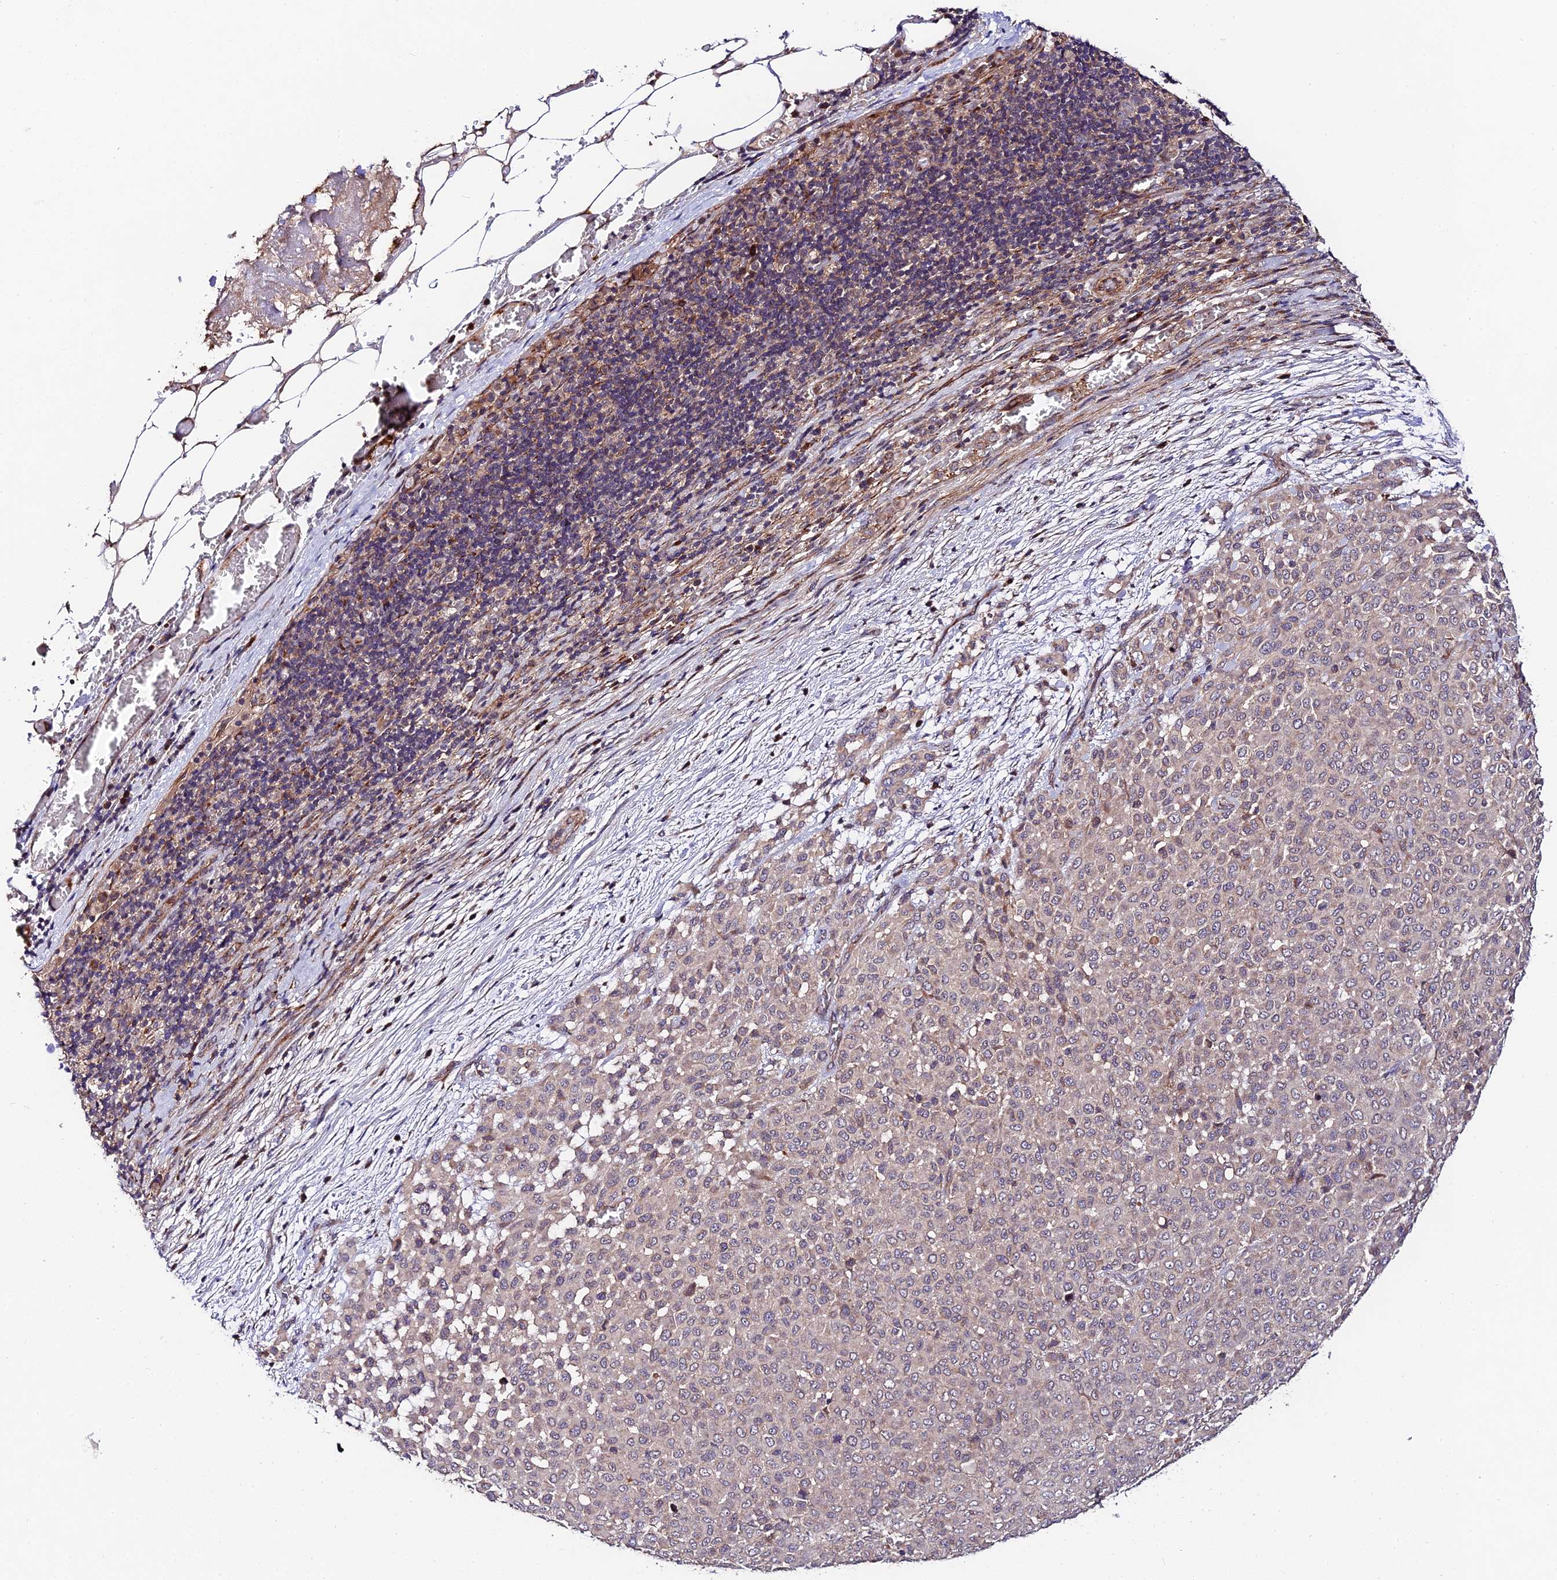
{"staining": {"intensity": "moderate", "quantity": "<25%", "location": "cytoplasmic/membranous"}, "tissue": "melanoma", "cell_type": "Tumor cells", "image_type": "cancer", "snomed": [{"axis": "morphology", "description": "Malignant melanoma, Metastatic site"}, {"axis": "topography", "description": "Skin"}], "caption": "Immunohistochemical staining of malignant melanoma (metastatic site) reveals moderate cytoplasmic/membranous protein expression in approximately <25% of tumor cells.", "gene": "C3orf20", "patient": {"sex": "female", "age": 81}}